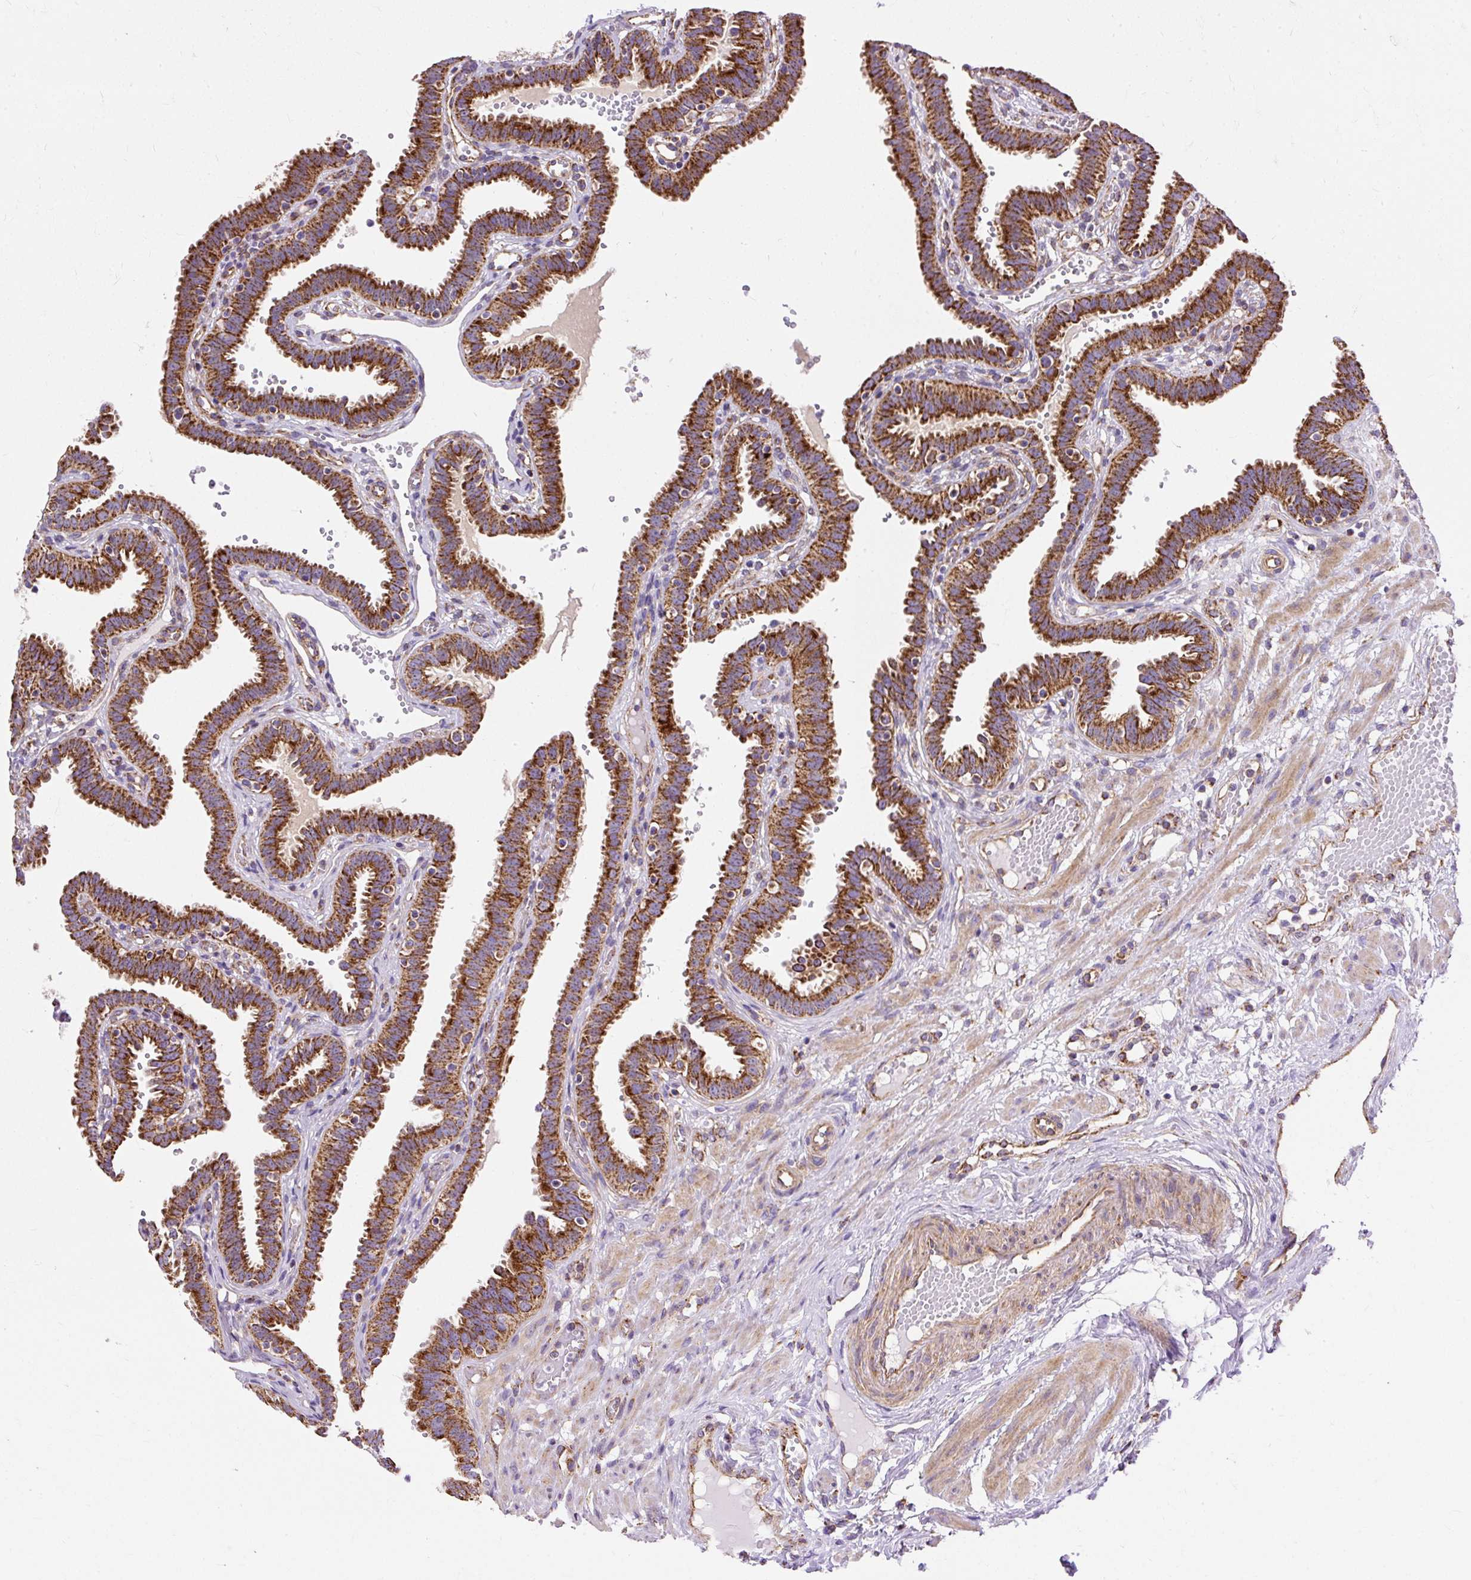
{"staining": {"intensity": "strong", "quantity": ">75%", "location": "cytoplasmic/membranous"}, "tissue": "fallopian tube", "cell_type": "Glandular cells", "image_type": "normal", "snomed": [{"axis": "morphology", "description": "Normal tissue, NOS"}, {"axis": "topography", "description": "Fallopian tube"}], "caption": "Immunohistochemical staining of benign fallopian tube exhibits >75% levels of strong cytoplasmic/membranous protein positivity in about >75% of glandular cells. The protein of interest is shown in brown color, while the nuclei are stained blue.", "gene": "CEP290", "patient": {"sex": "female", "age": 37}}